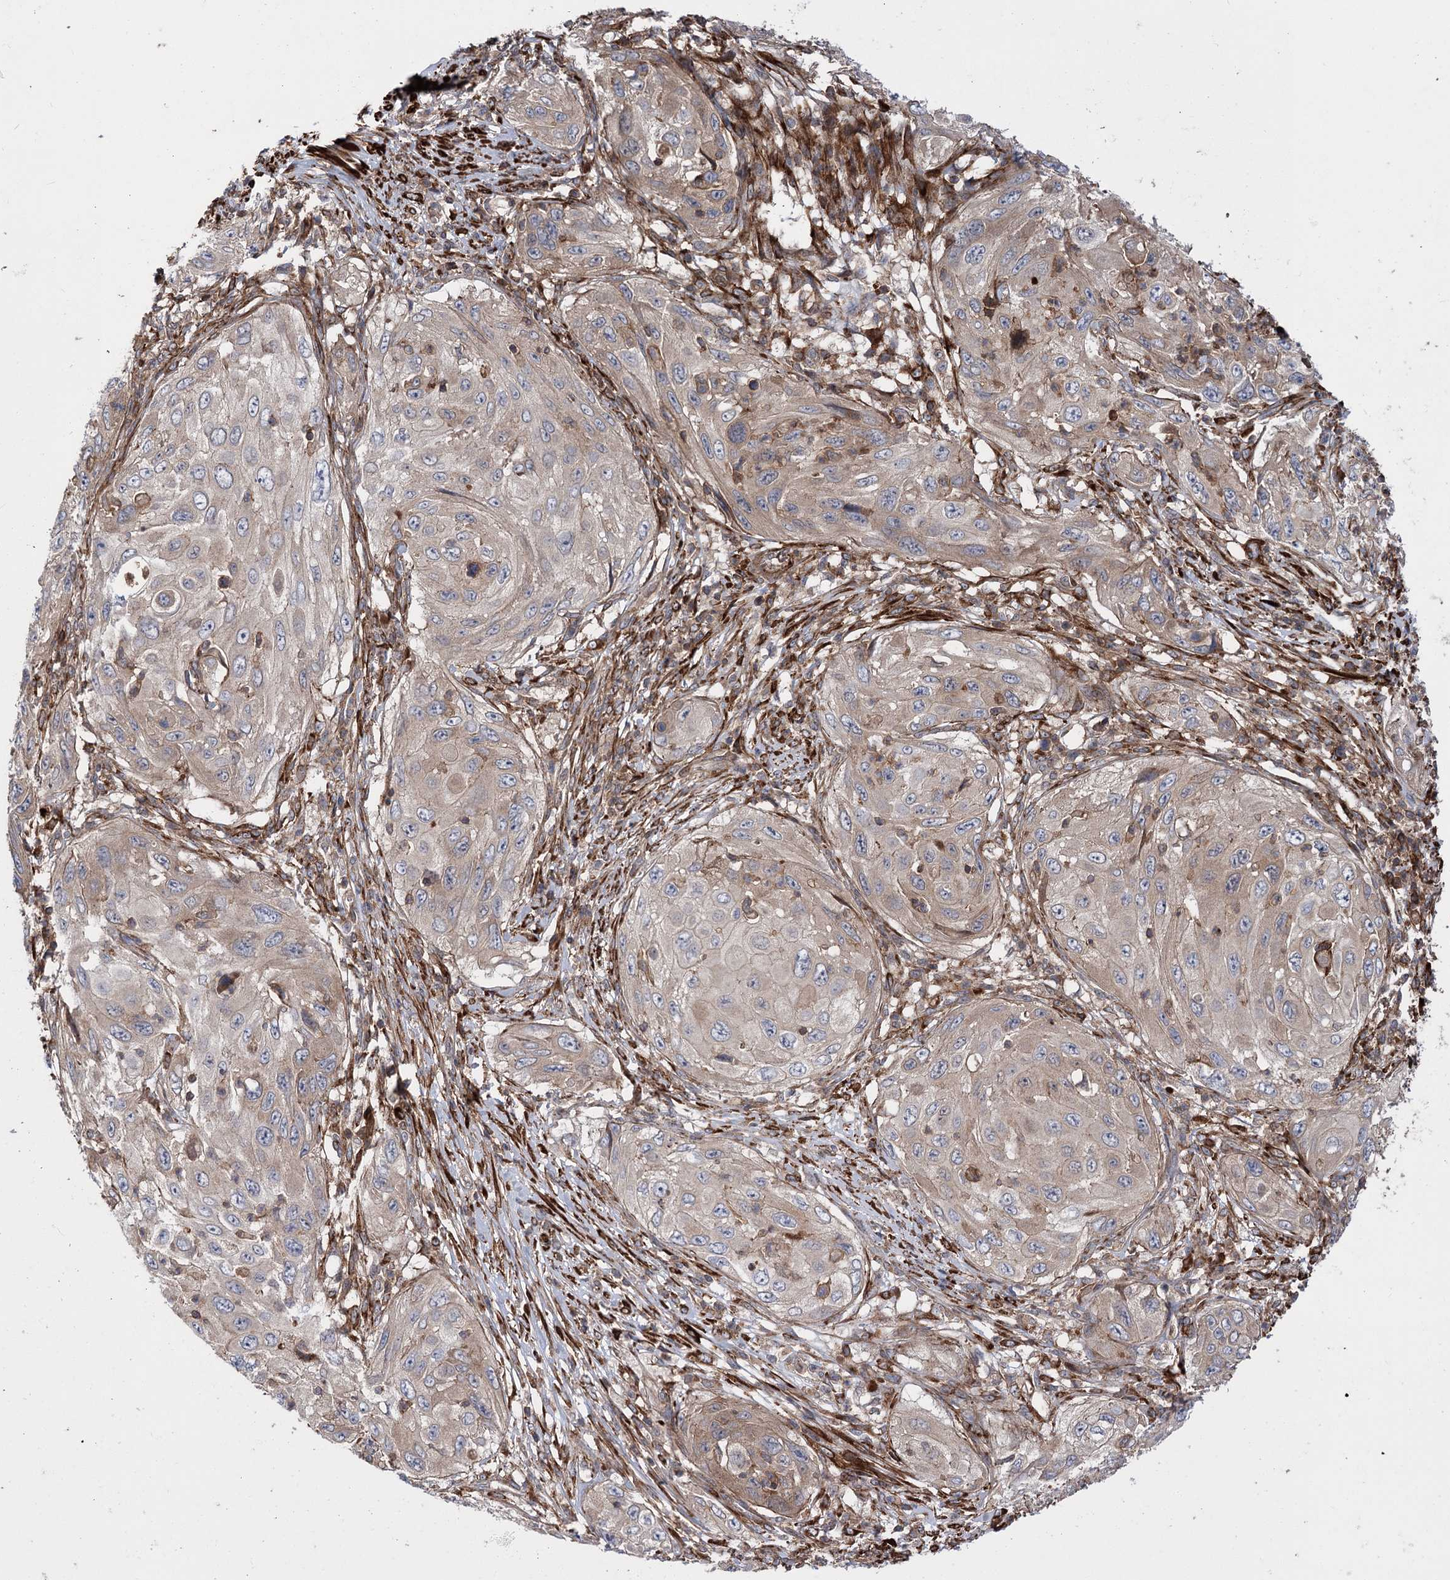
{"staining": {"intensity": "weak", "quantity": "25%-75%", "location": "cytoplasmic/membranous"}, "tissue": "cervical cancer", "cell_type": "Tumor cells", "image_type": "cancer", "snomed": [{"axis": "morphology", "description": "Squamous cell carcinoma, NOS"}, {"axis": "topography", "description": "Cervix"}], "caption": "Immunohistochemistry (IHC) (DAB (3,3'-diaminobenzidine)) staining of cervical cancer displays weak cytoplasmic/membranous protein expression in about 25%-75% of tumor cells.", "gene": "DPP3", "patient": {"sex": "female", "age": 42}}